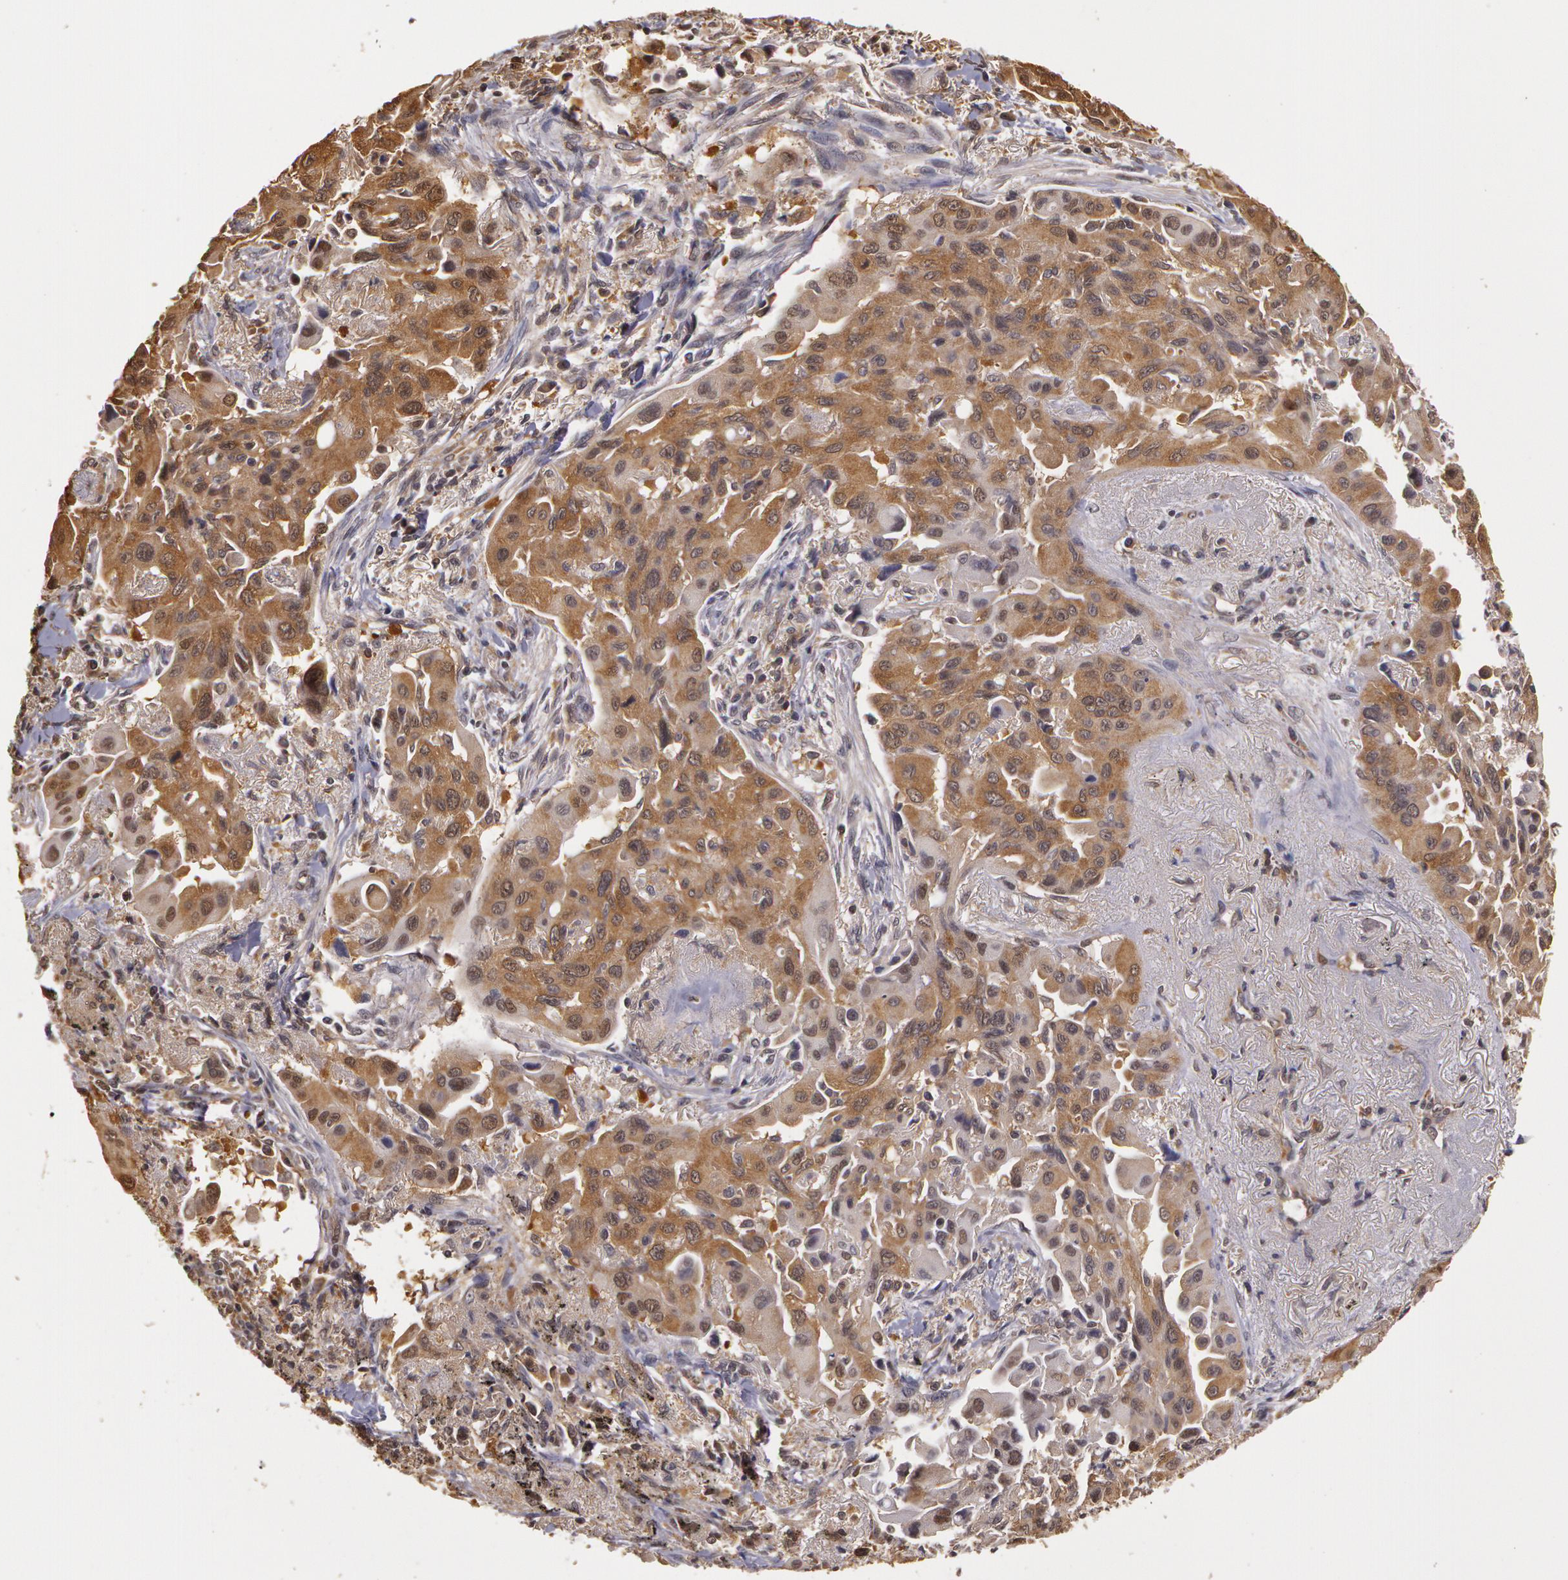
{"staining": {"intensity": "weak", "quantity": "25%-75%", "location": "cytoplasmic/membranous"}, "tissue": "lung cancer", "cell_type": "Tumor cells", "image_type": "cancer", "snomed": [{"axis": "morphology", "description": "Adenocarcinoma, NOS"}, {"axis": "topography", "description": "Lung"}], "caption": "Adenocarcinoma (lung) stained with a brown dye demonstrates weak cytoplasmic/membranous positive positivity in about 25%-75% of tumor cells.", "gene": "AHSA1", "patient": {"sex": "male", "age": 68}}